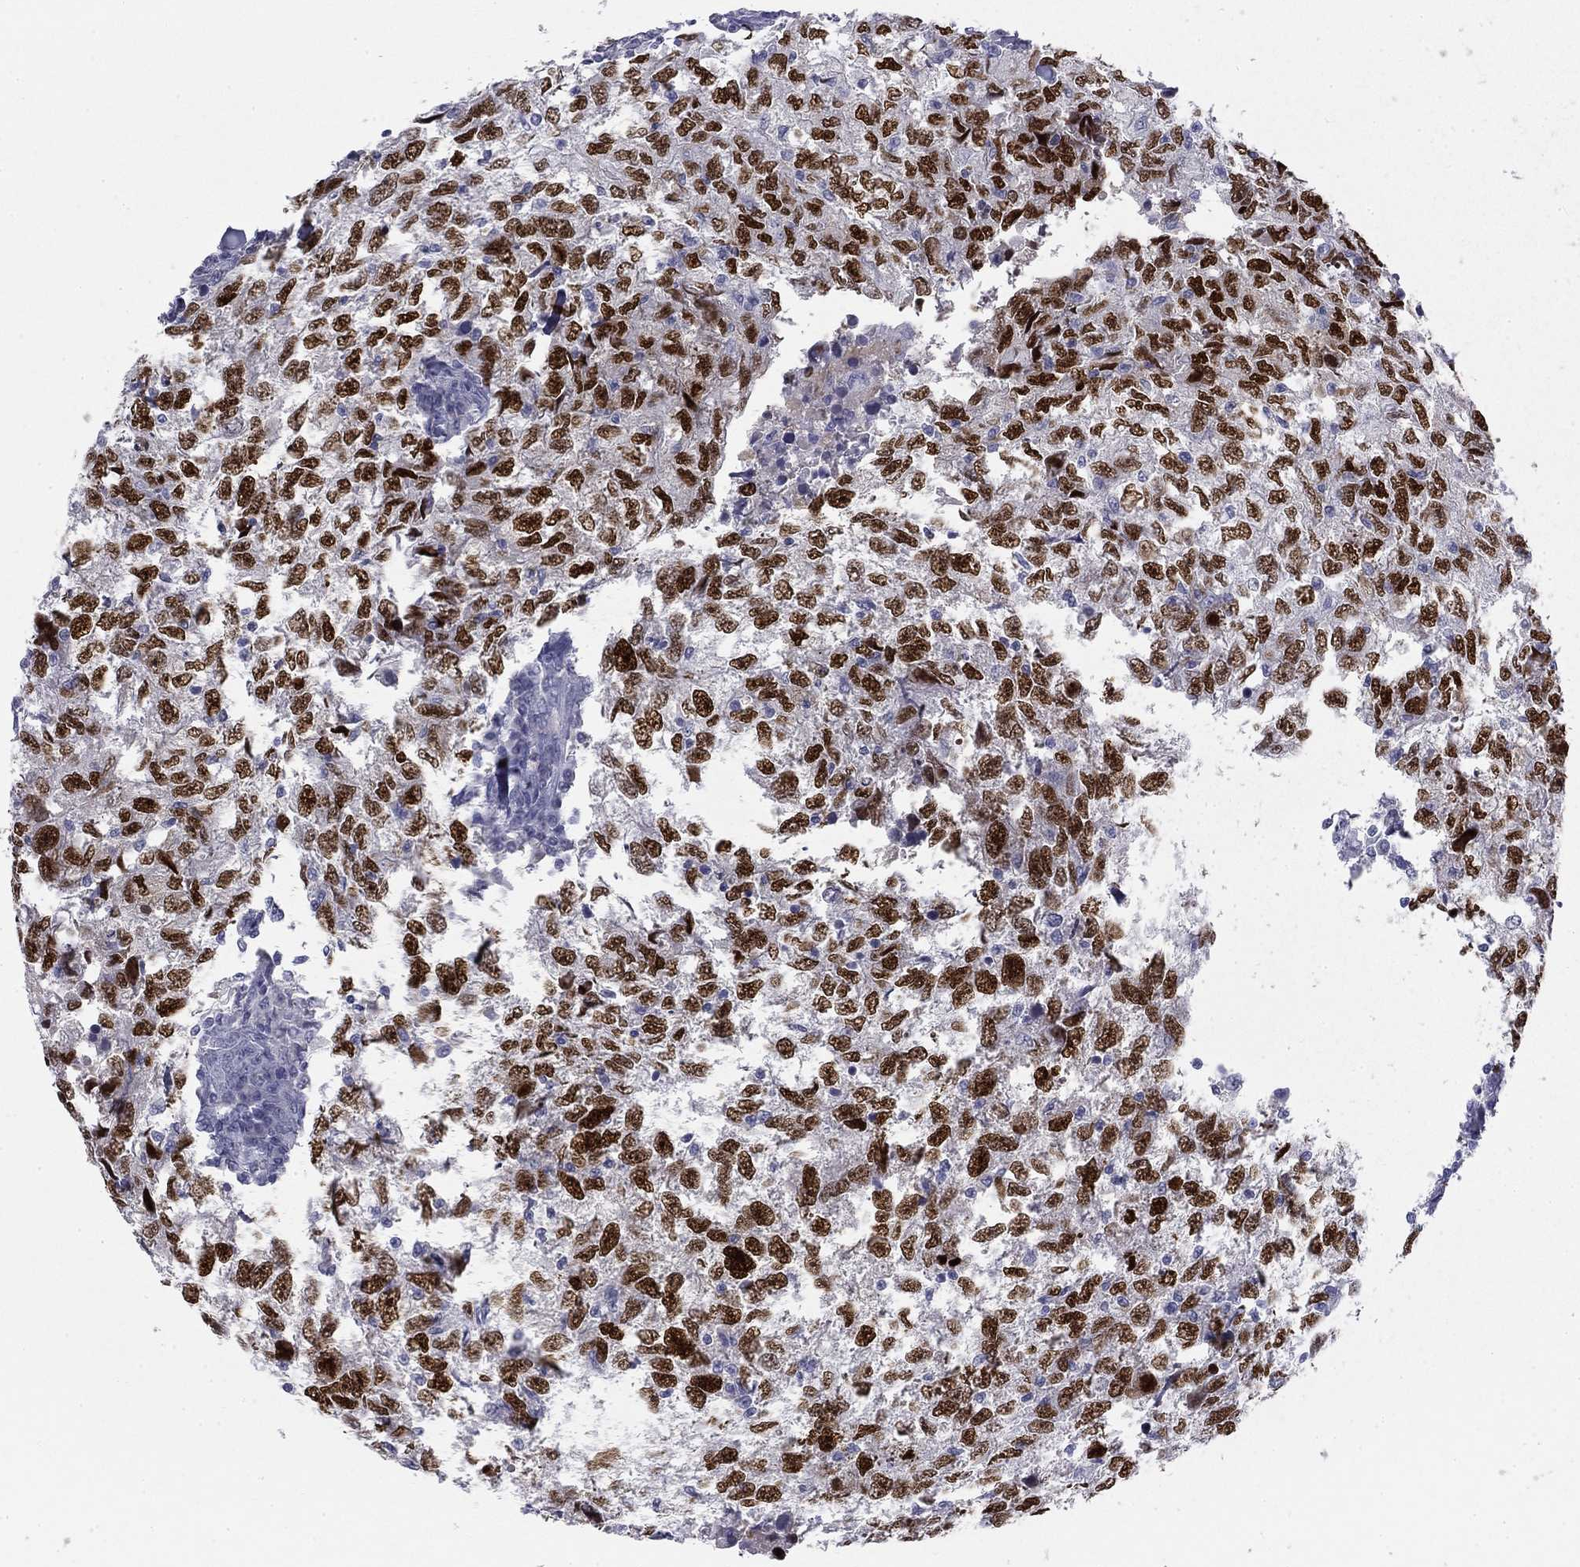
{"staining": {"intensity": "strong", "quantity": ">75%", "location": "nuclear"}, "tissue": "breast cancer", "cell_type": "Tumor cells", "image_type": "cancer", "snomed": [{"axis": "morphology", "description": "Duct carcinoma"}, {"axis": "topography", "description": "Breast"}], "caption": "Breast cancer stained with a brown dye exhibits strong nuclear positive positivity in about >75% of tumor cells.", "gene": "TFAP2B", "patient": {"sex": "female", "age": 30}}